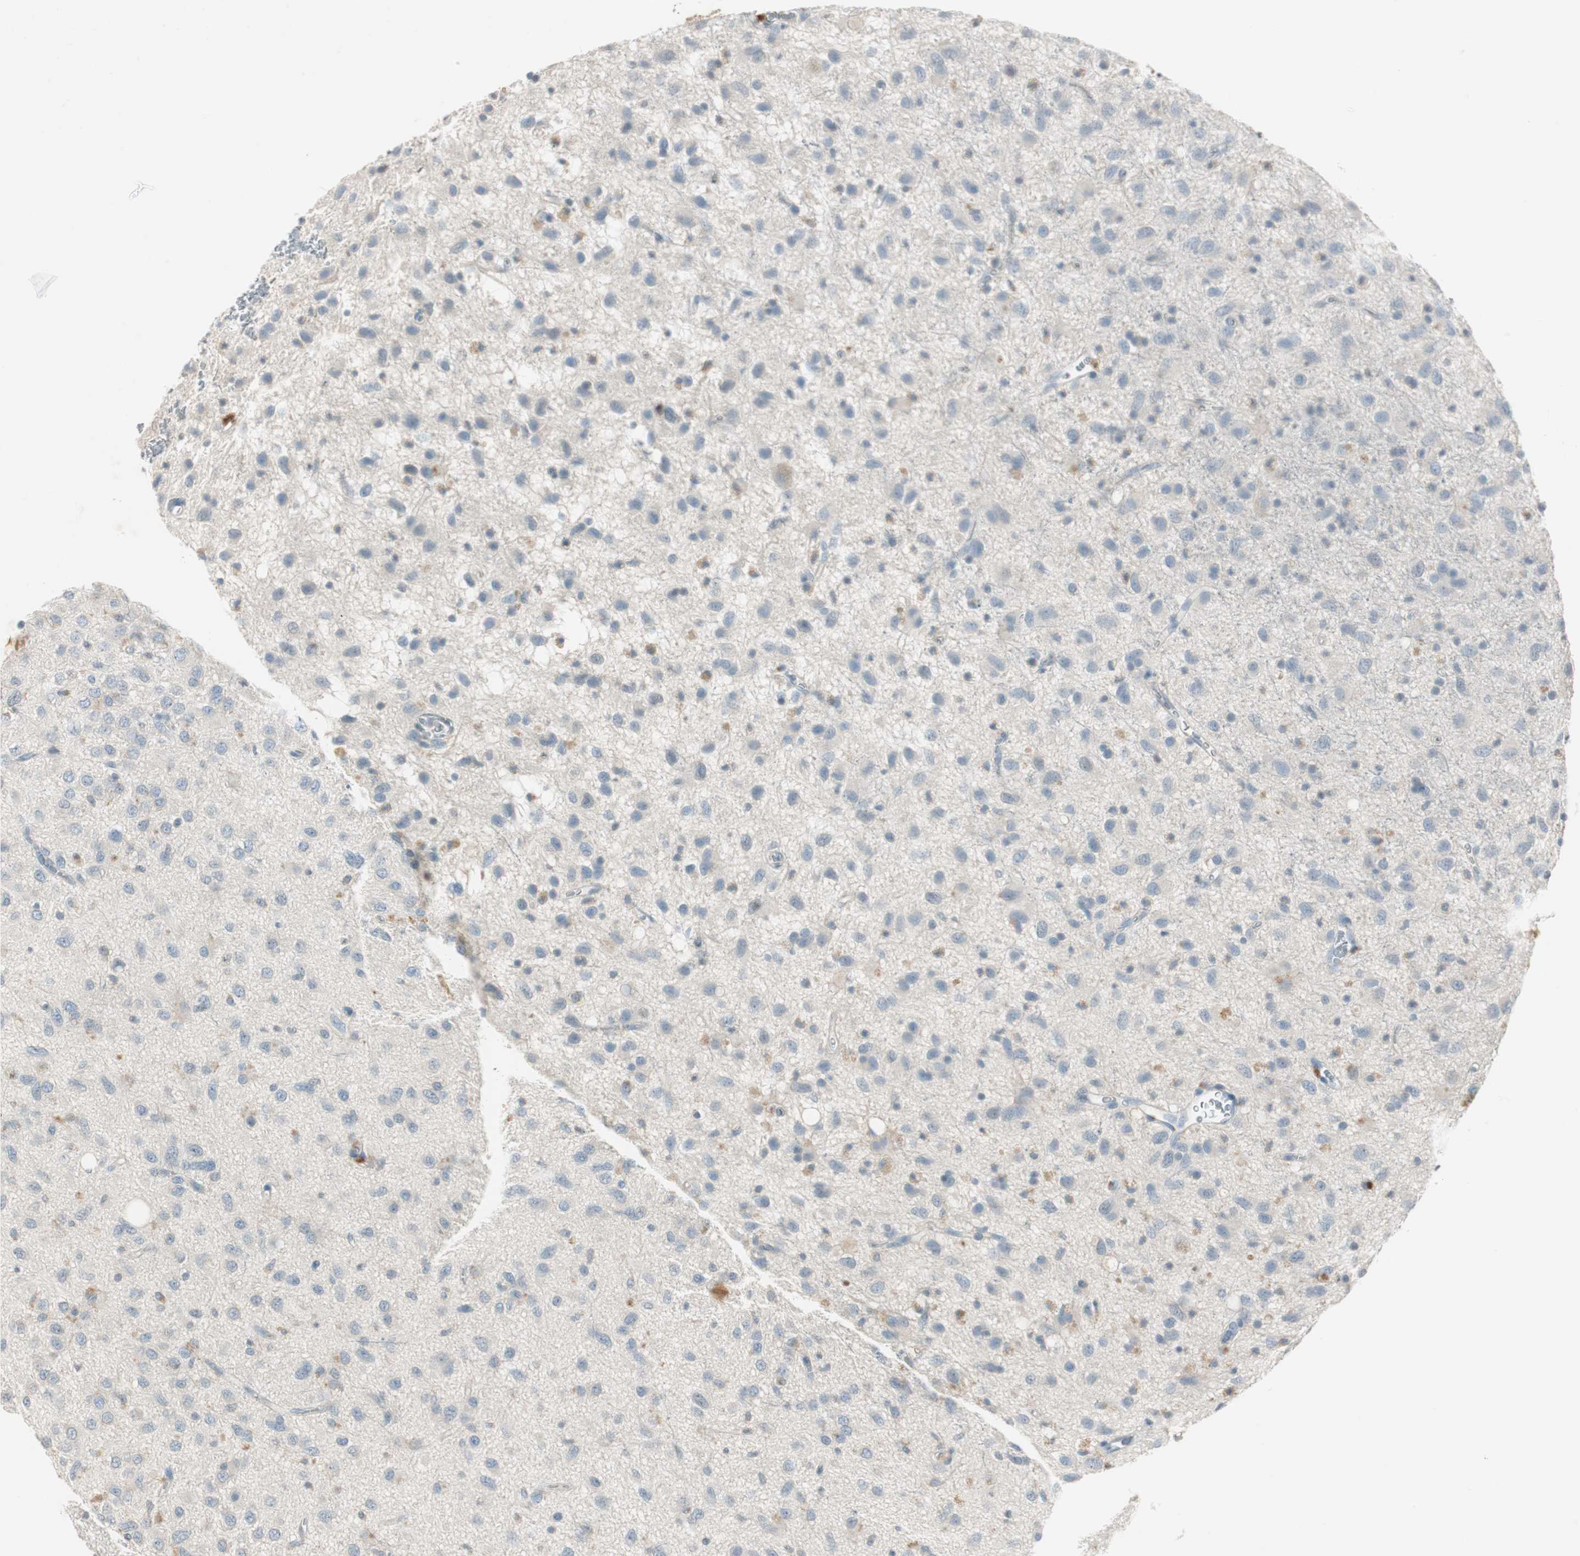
{"staining": {"intensity": "negative", "quantity": "none", "location": "none"}, "tissue": "glioma", "cell_type": "Tumor cells", "image_type": "cancer", "snomed": [{"axis": "morphology", "description": "Glioma, malignant, Low grade"}, {"axis": "topography", "description": "Brain"}], "caption": "Tumor cells show no significant expression in malignant glioma (low-grade). The staining is performed using DAB brown chromogen with nuclei counter-stained in using hematoxylin.", "gene": "KHK", "patient": {"sex": "male", "age": 77}}